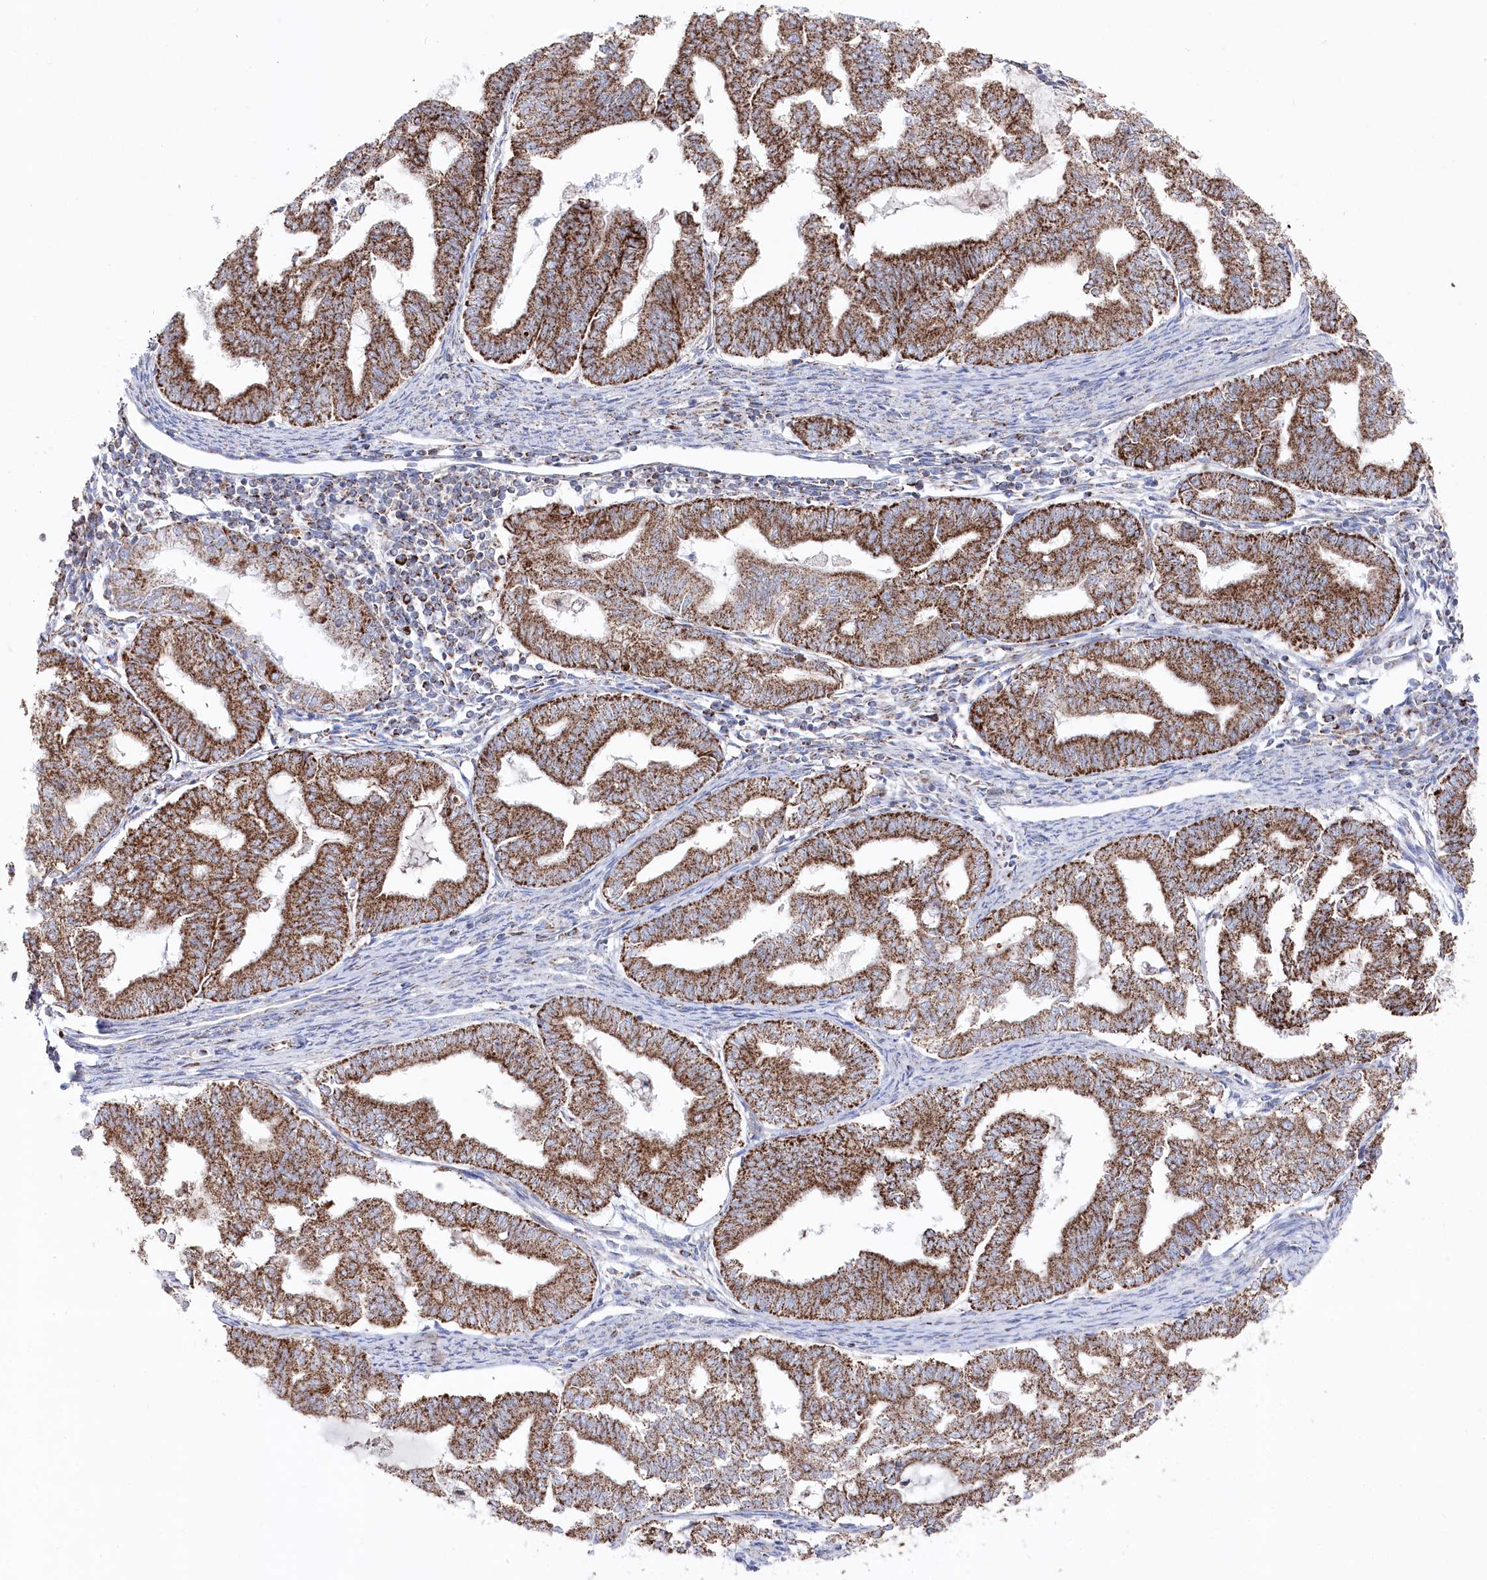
{"staining": {"intensity": "moderate", "quantity": ">75%", "location": "cytoplasmic/membranous"}, "tissue": "endometrial cancer", "cell_type": "Tumor cells", "image_type": "cancer", "snomed": [{"axis": "morphology", "description": "Adenocarcinoma, NOS"}, {"axis": "topography", "description": "Endometrium"}], "caption": "Moderate cytoplasmic/membranous staining for a protein is appreciated in about >75% of tumor cells of endometrial adenocarcinoma using immunohistochemistry.", "gene": "GLS2", "patient": {"sex": "female", "age": 79}}